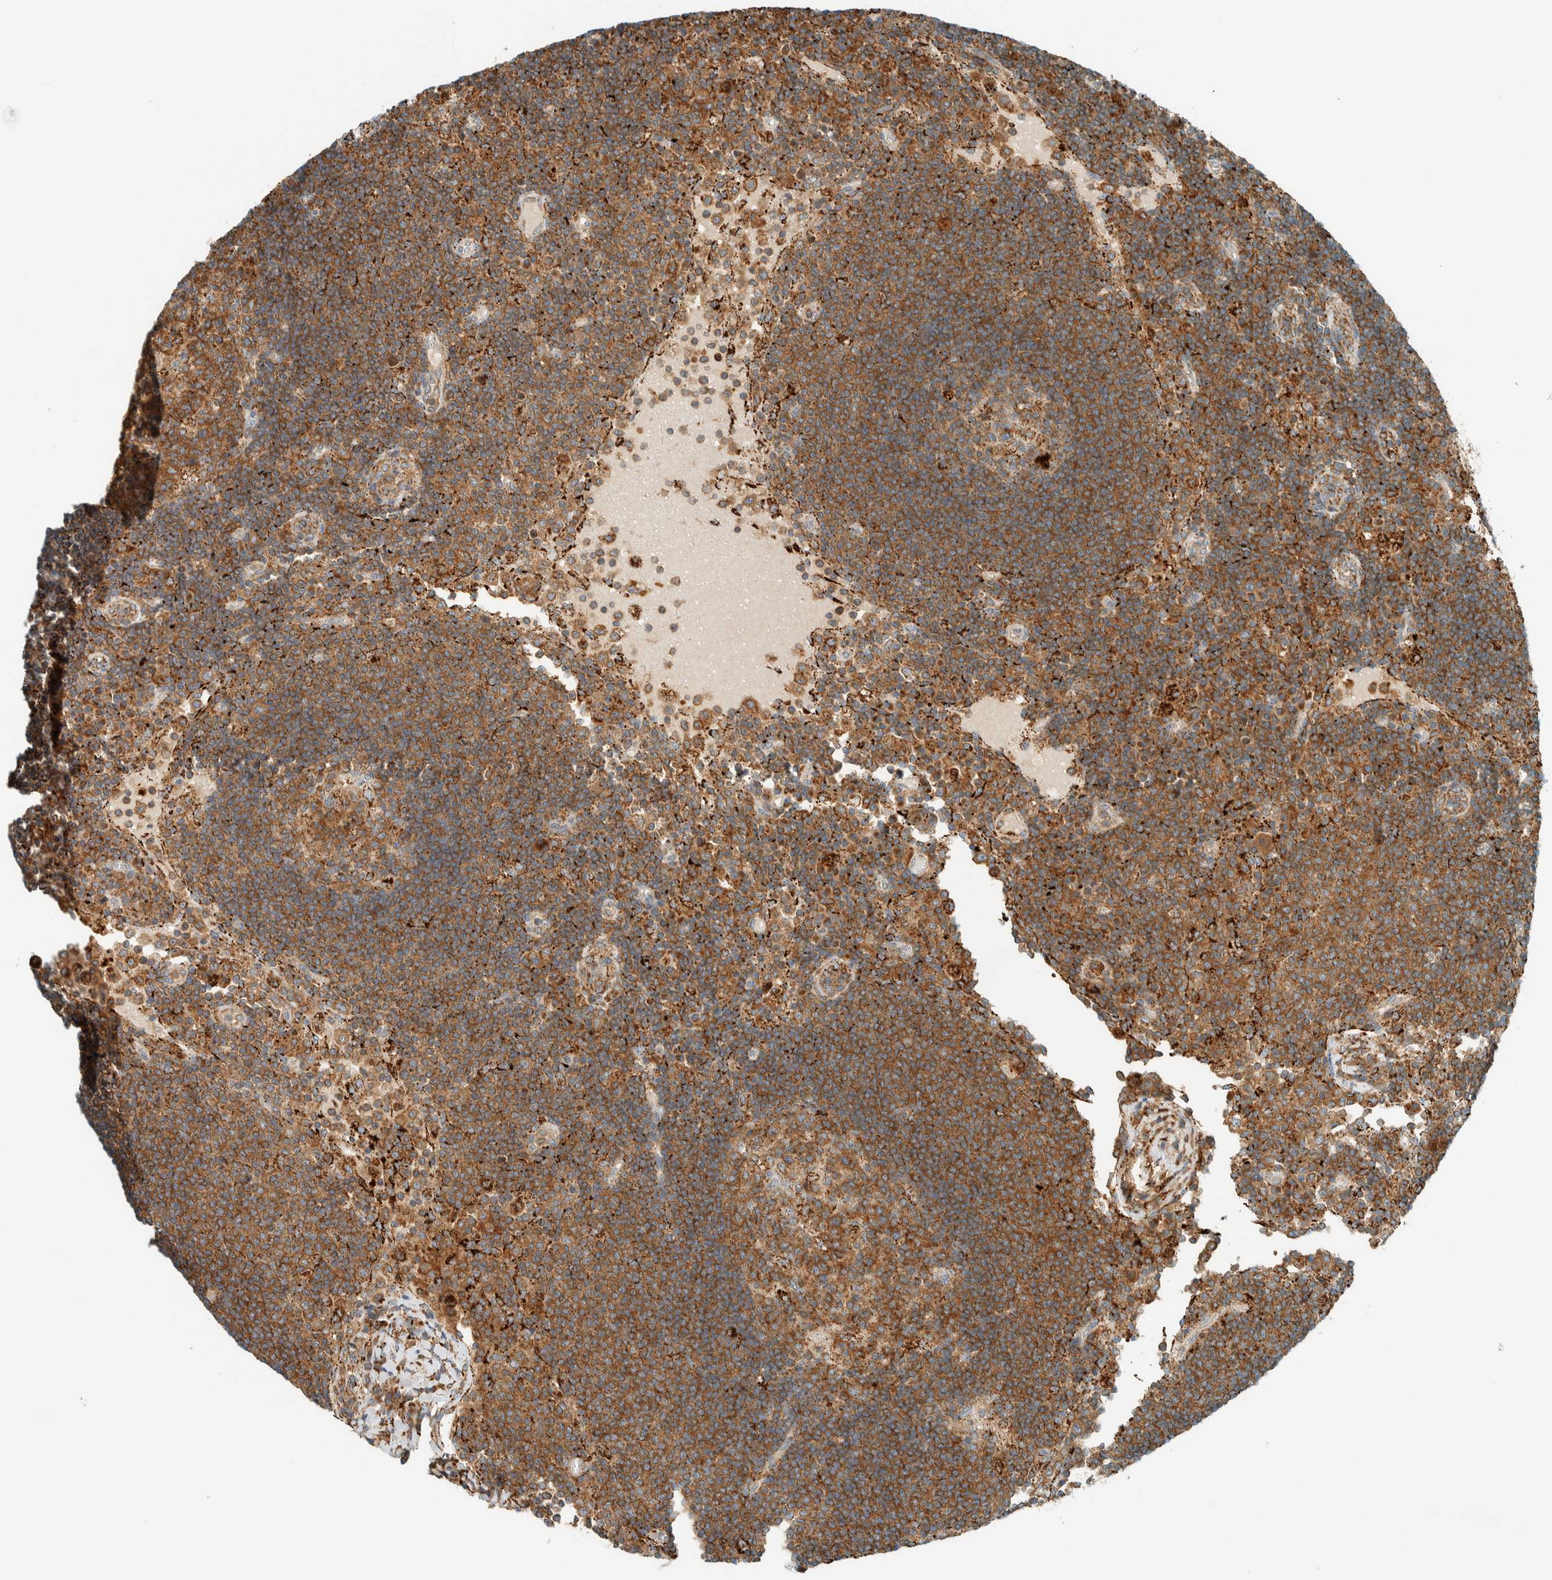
{"staining": {"intensity": "strong", "quantity": ">75%", "location": "cytoplasmic/membranous"}, "tissue": "lymph node", "cell_type": "Germinal center cells", "image_type": "normal", "snomed": [{"axis": "morphology", "description": "Normal tissue, NOS"}, {"axis": "topography", "description": "Lymph node"}], "caption": "An IHC image of unremarkable tissue is shown. Protein staining in brown highlights strong cytoplasmic/membranous positivity in lymph node within germinal center cells.", "gene": "SPAG5", "patient": {"sex": "female", "age": 53}}